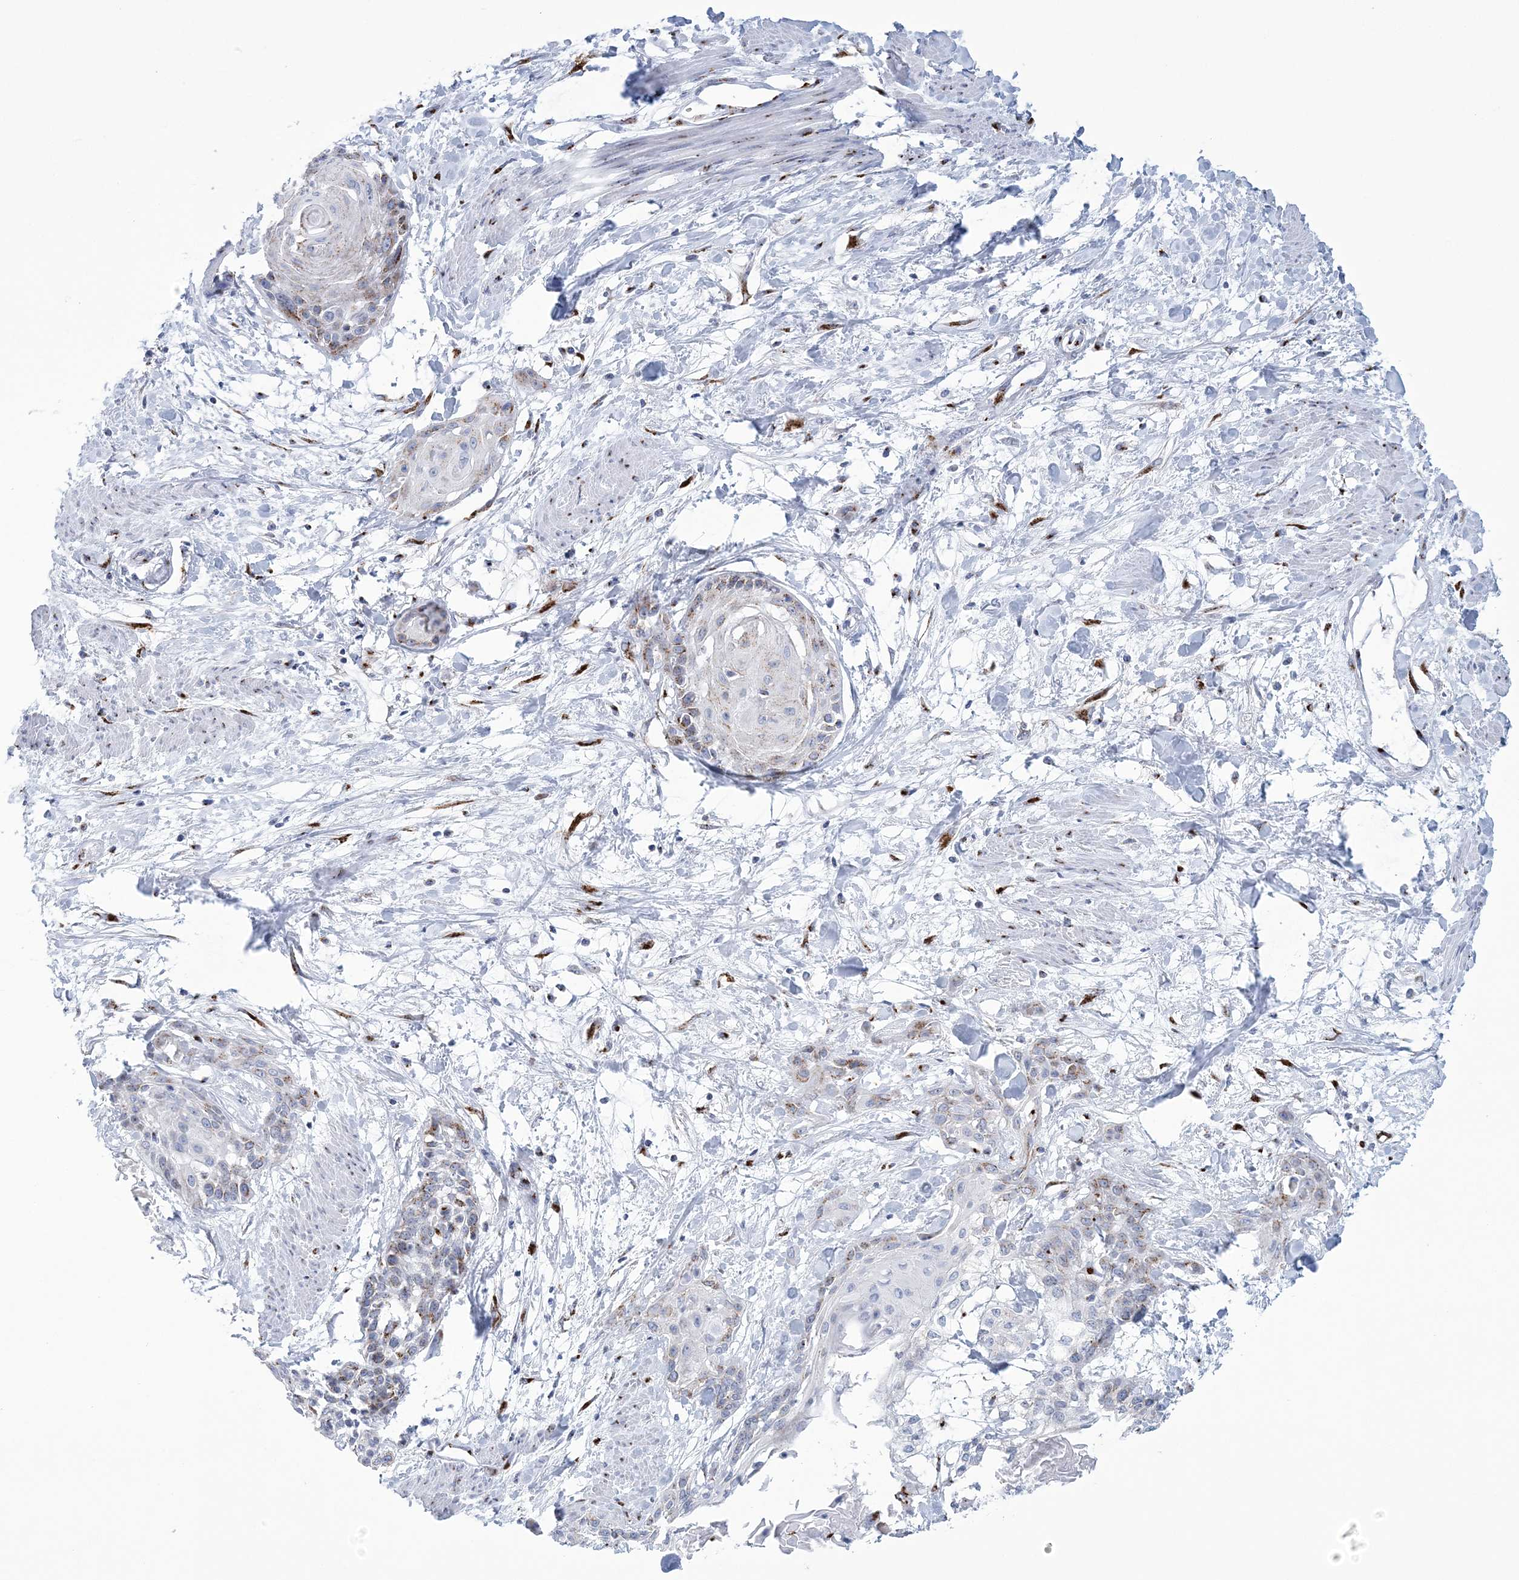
{"staining": {"intensity": "negative", "quantity": "none", "location": "none"}, "tissue": "cervical cancer", "cell_type": "Tumor cells", "image_type": "cancer", "snomed": [{"axis": "morphology", "description": "Squamous cell carcinoma, NOS"}, {"axis": "topography", "description": "Cervix"}], "caption": "Immunohistochemistry (IHC) of human cervical cancer displays no positivity in tumor cells.", "gene": "SLX9", "patient": {"sex": "female", "age": 57}}